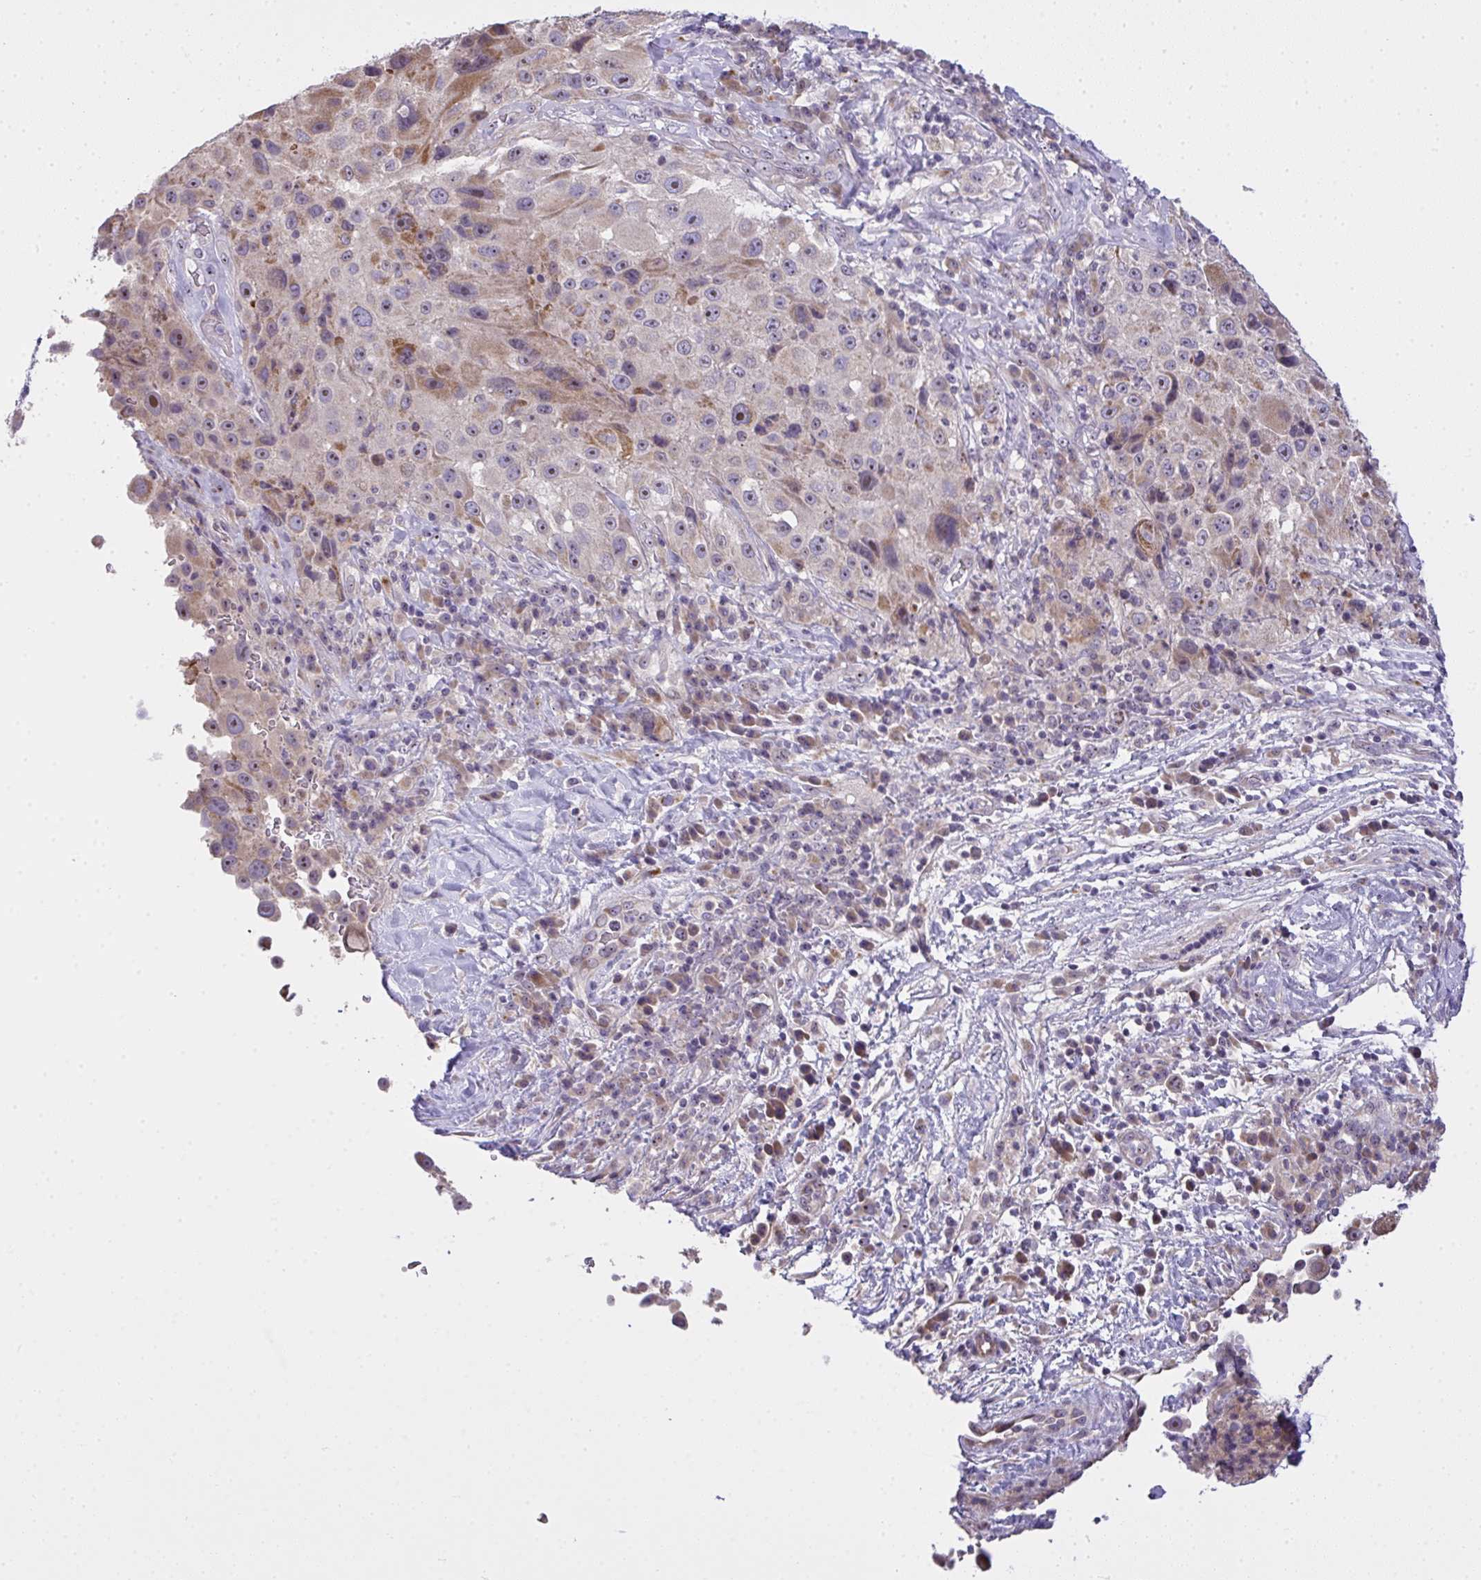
{"staining": {"intensity": "moderate", "quantity": "<25%", "location": "cytoplasmic/membranous"}, "tissue": "melanoma", "cell_type": "Tumor cells", "image_type": "cancer", "snomed": [{"axis": "morphology", "description": "Malignant melanoma, Metastatic site"}, {"axis": "topography", "description": "Lymph node"}], "caption": "An image of human melanoma stained for a protein demonstrates moderate cytoplasmic/membranous brown staining in tumor cells.", "gene": "NT5C1A", "patient": {"sex": "male", "age": 62}}